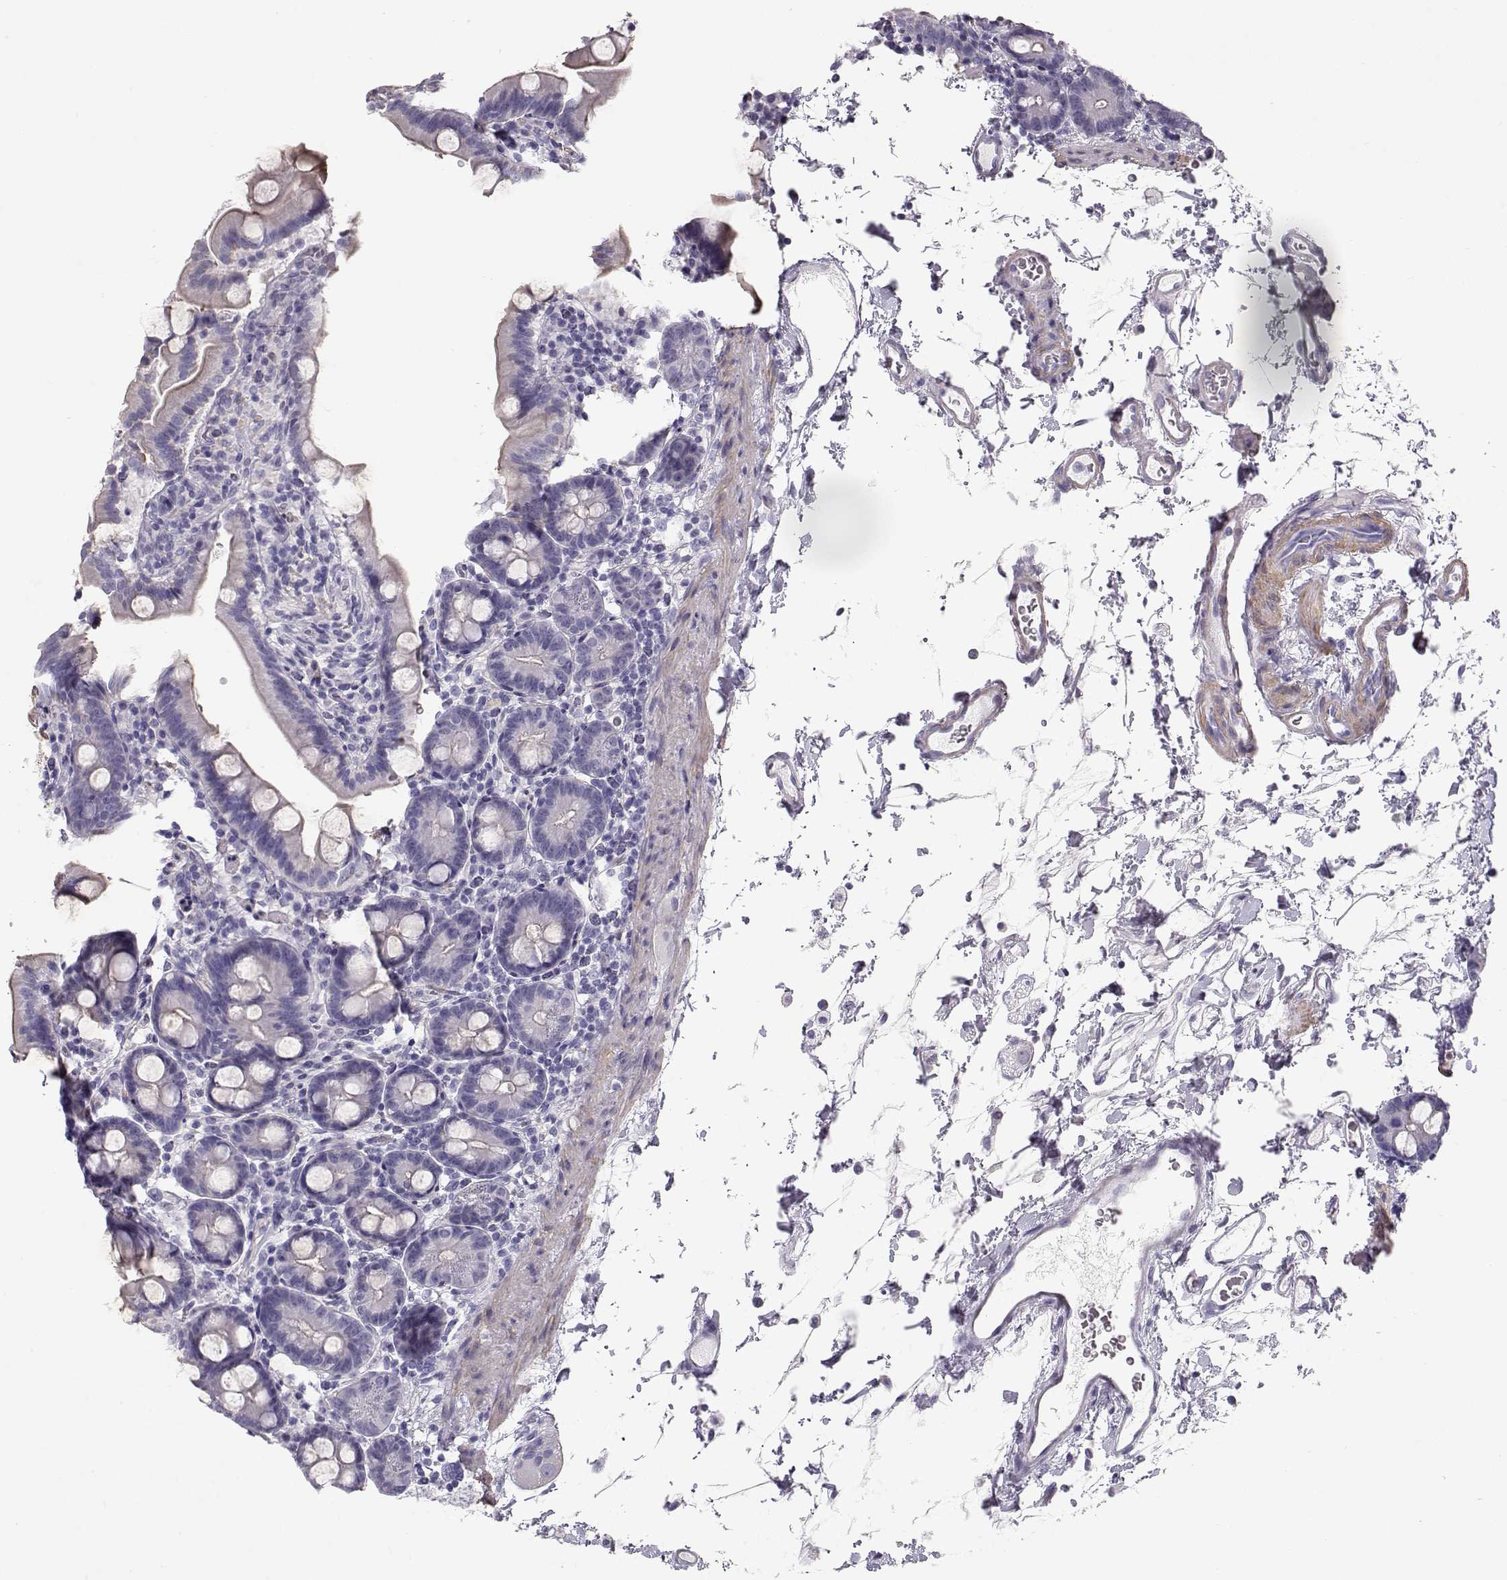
{"staining": {"intensity": "moderate", "quantity": "25%-75%", "location": "cytoplasmic/membranous"}, "tissue": "small intestine", "cell_type": "Glandular cells", "image_type": "normal", "snomed": [{"axis": "morphology", "description": "Normal tissue, NOS"}, {"axis": "topography", "description": "Small intestine"}], "caption": "Protein staining of benign small intestine shows moderate cytoplasmic/membranous expression in about 25%-75% of glandular cells.", "gene": "SLITRK3", "patient": {"sex": "female", "age": 44}}